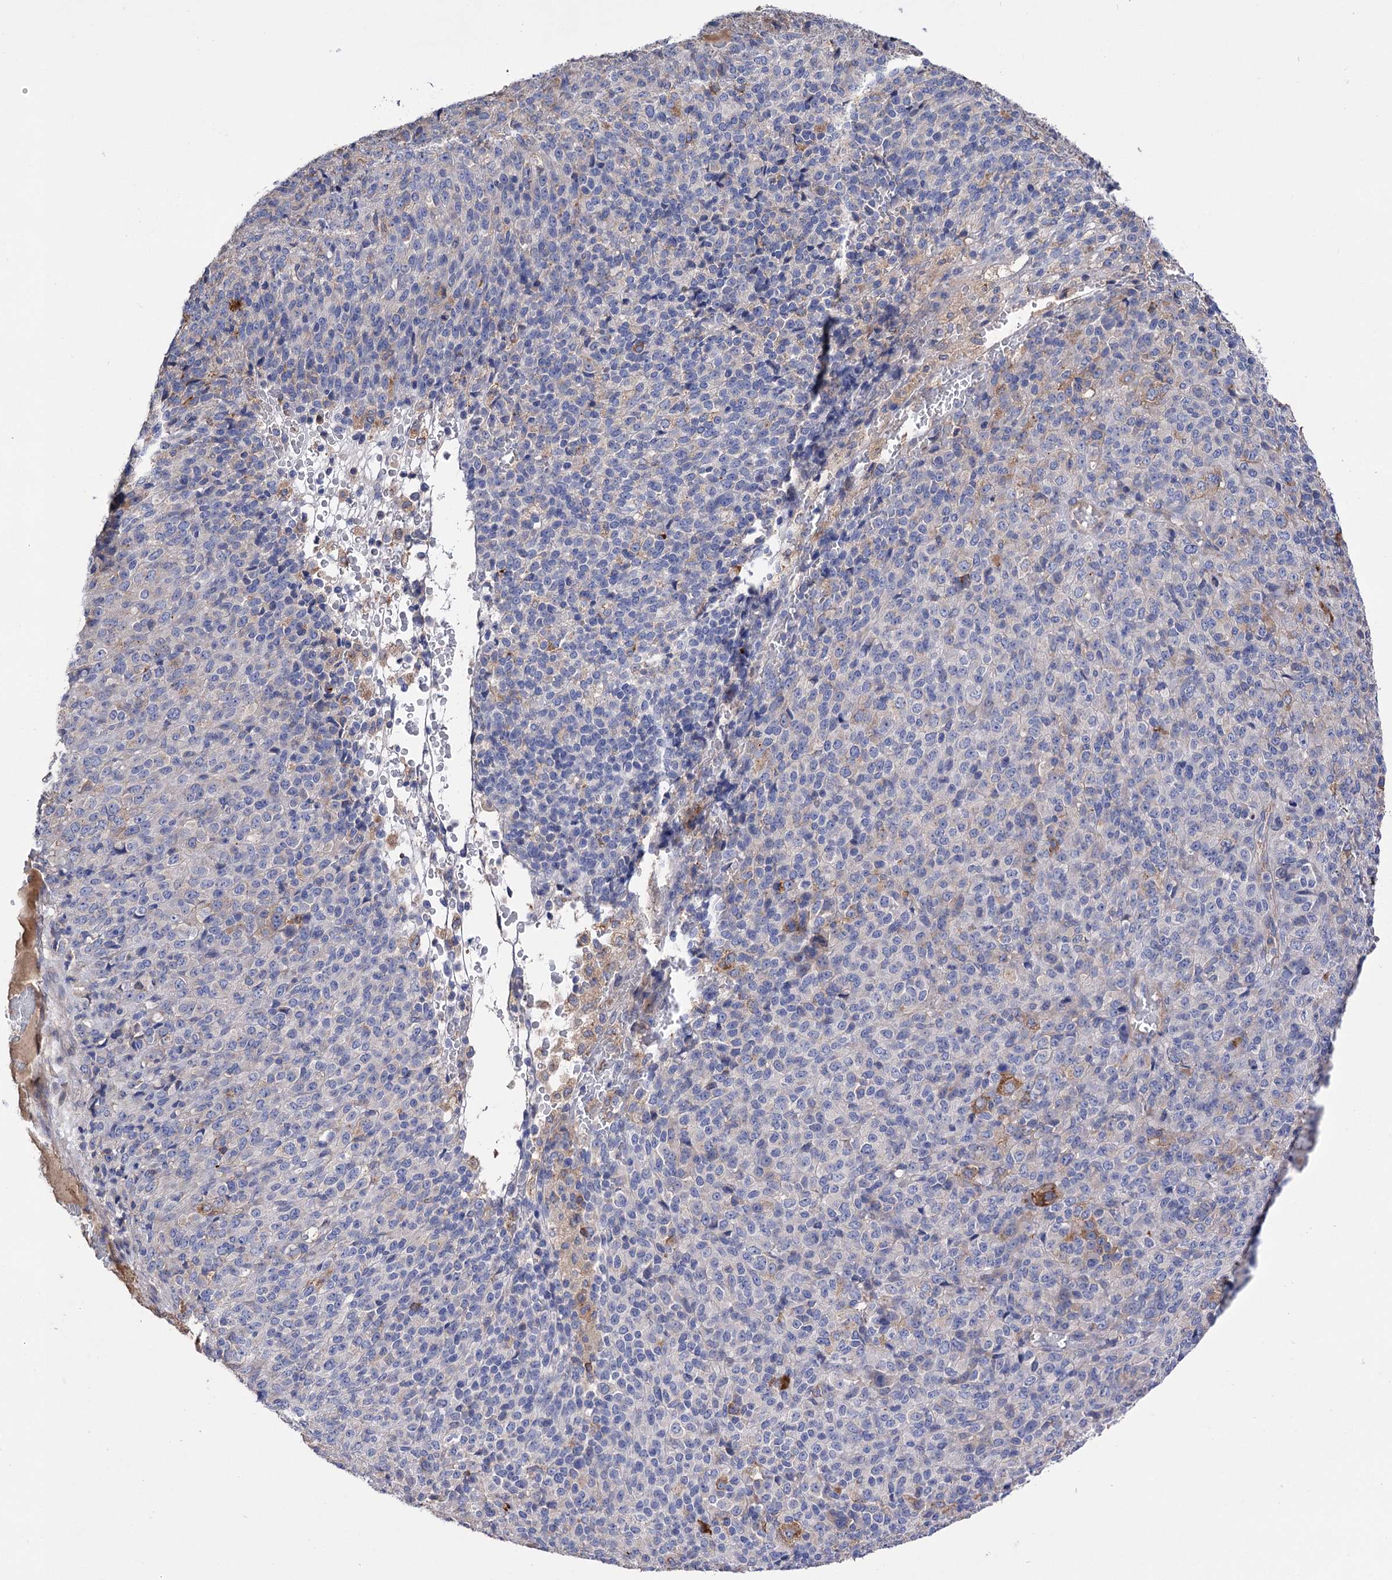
{"staining": {"intensity": "negative", "quantity": "none", "location": "none"}, "tissue": "melanoma", "cell_type": "Tumor cells", "image_type": "cancer", "snomed": [{"axis": "morphology", "description": "Malignant melanoma, Metastatic site"}, {"axis": "topography", "description": "Brain"}], "caption": "High power microscopy micrograph of an immunohistochemistry (IHC) histopathology image of melanoma, revealing no significant expression in tumor cells.", "gene": "BBS4", "patient": {"sex": "female", "age": 56}}